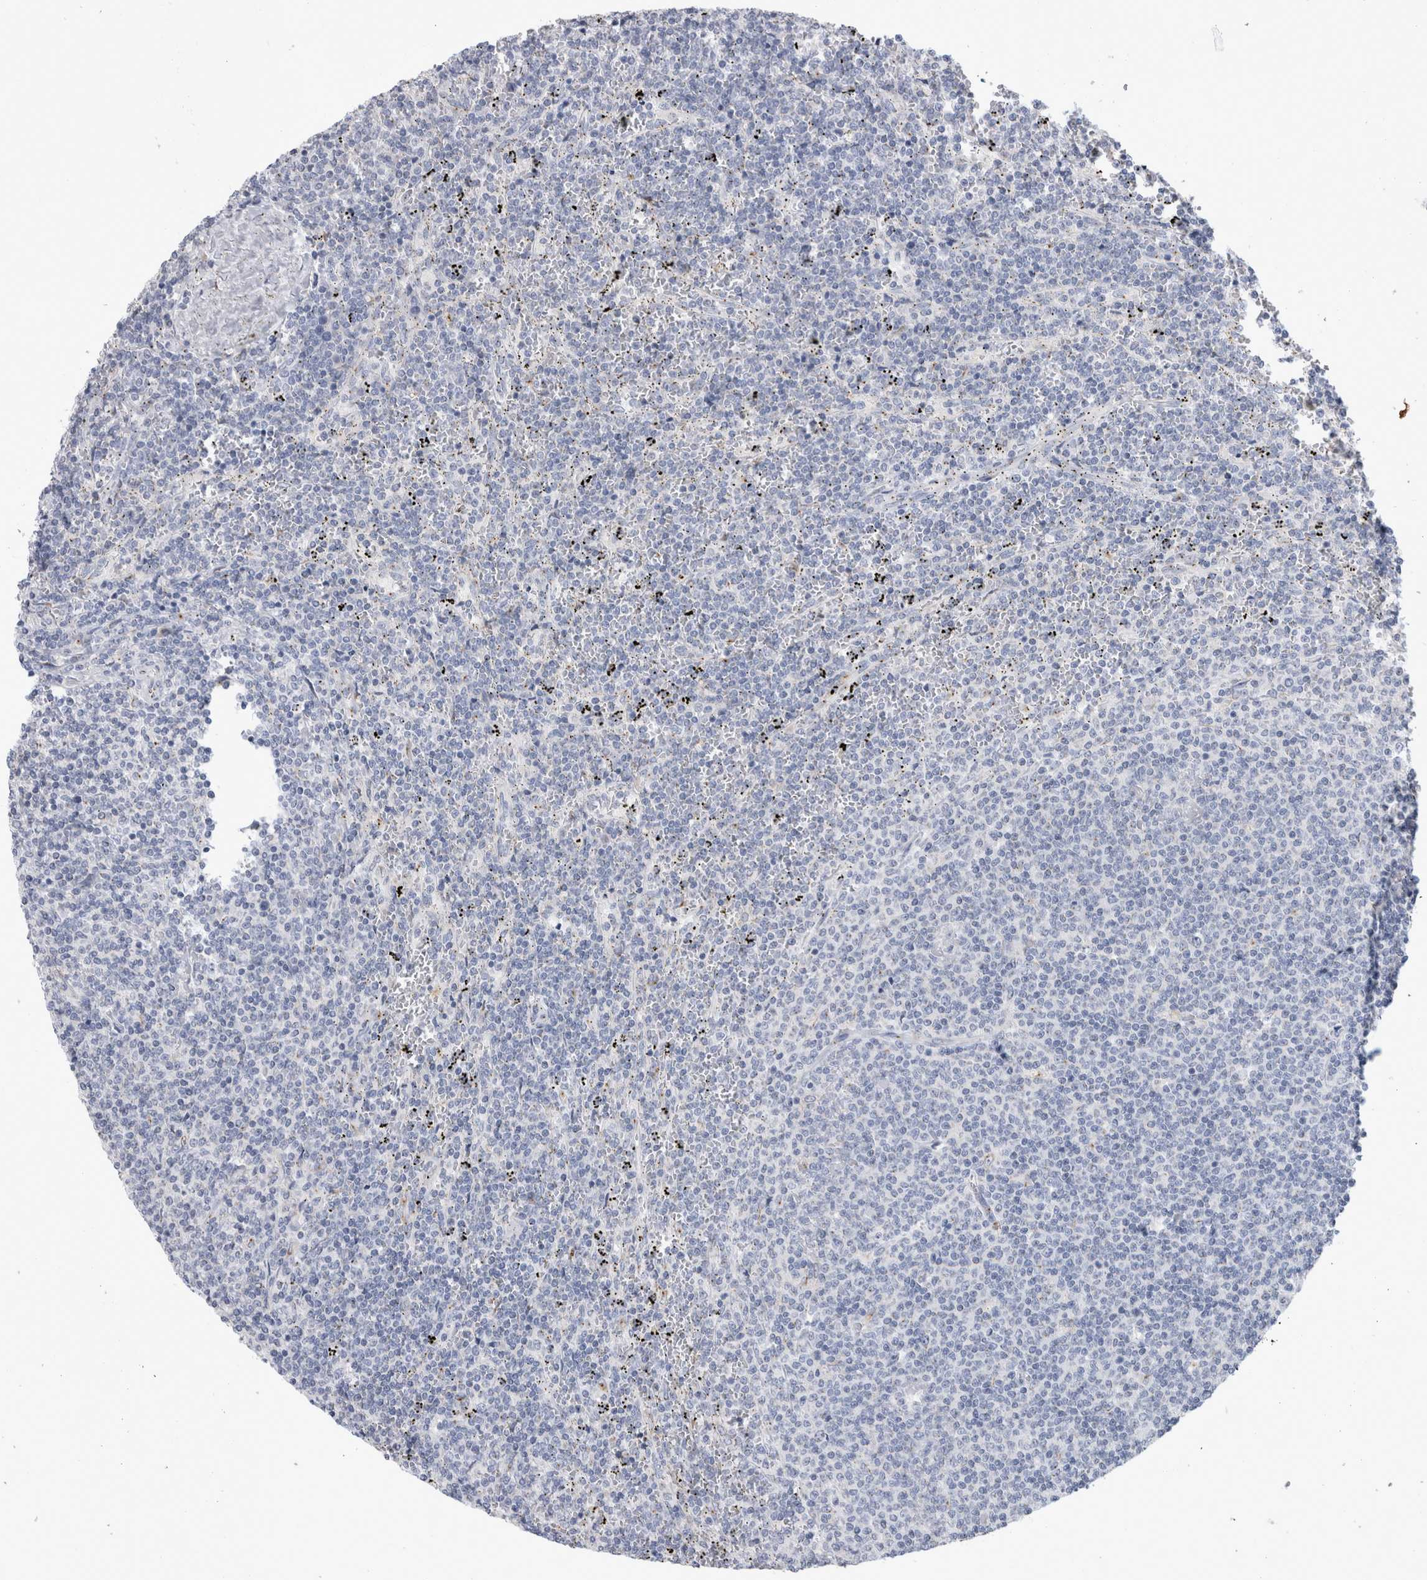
{"staining": {"intensity": "negative", "quantity": "none", "location": "none"}, "tissue": "lymphoma", "cell_type": "Tumor cells", "image_type": "cancer", "snomed": [{"axis": "morphology", "description": "Malignant lymphoma, non-Hodgkin's type, Low grade"}, {"axis": "topography", "description": "Spleen"}], "caption": "Photomicrograph shows no protein expression in tumor cells of malignant lymphoma, non-Hodgkin's type (low-grade) tissue.", "gene": "AKAP9", "patient": {"sex": "female", "age": 50}}